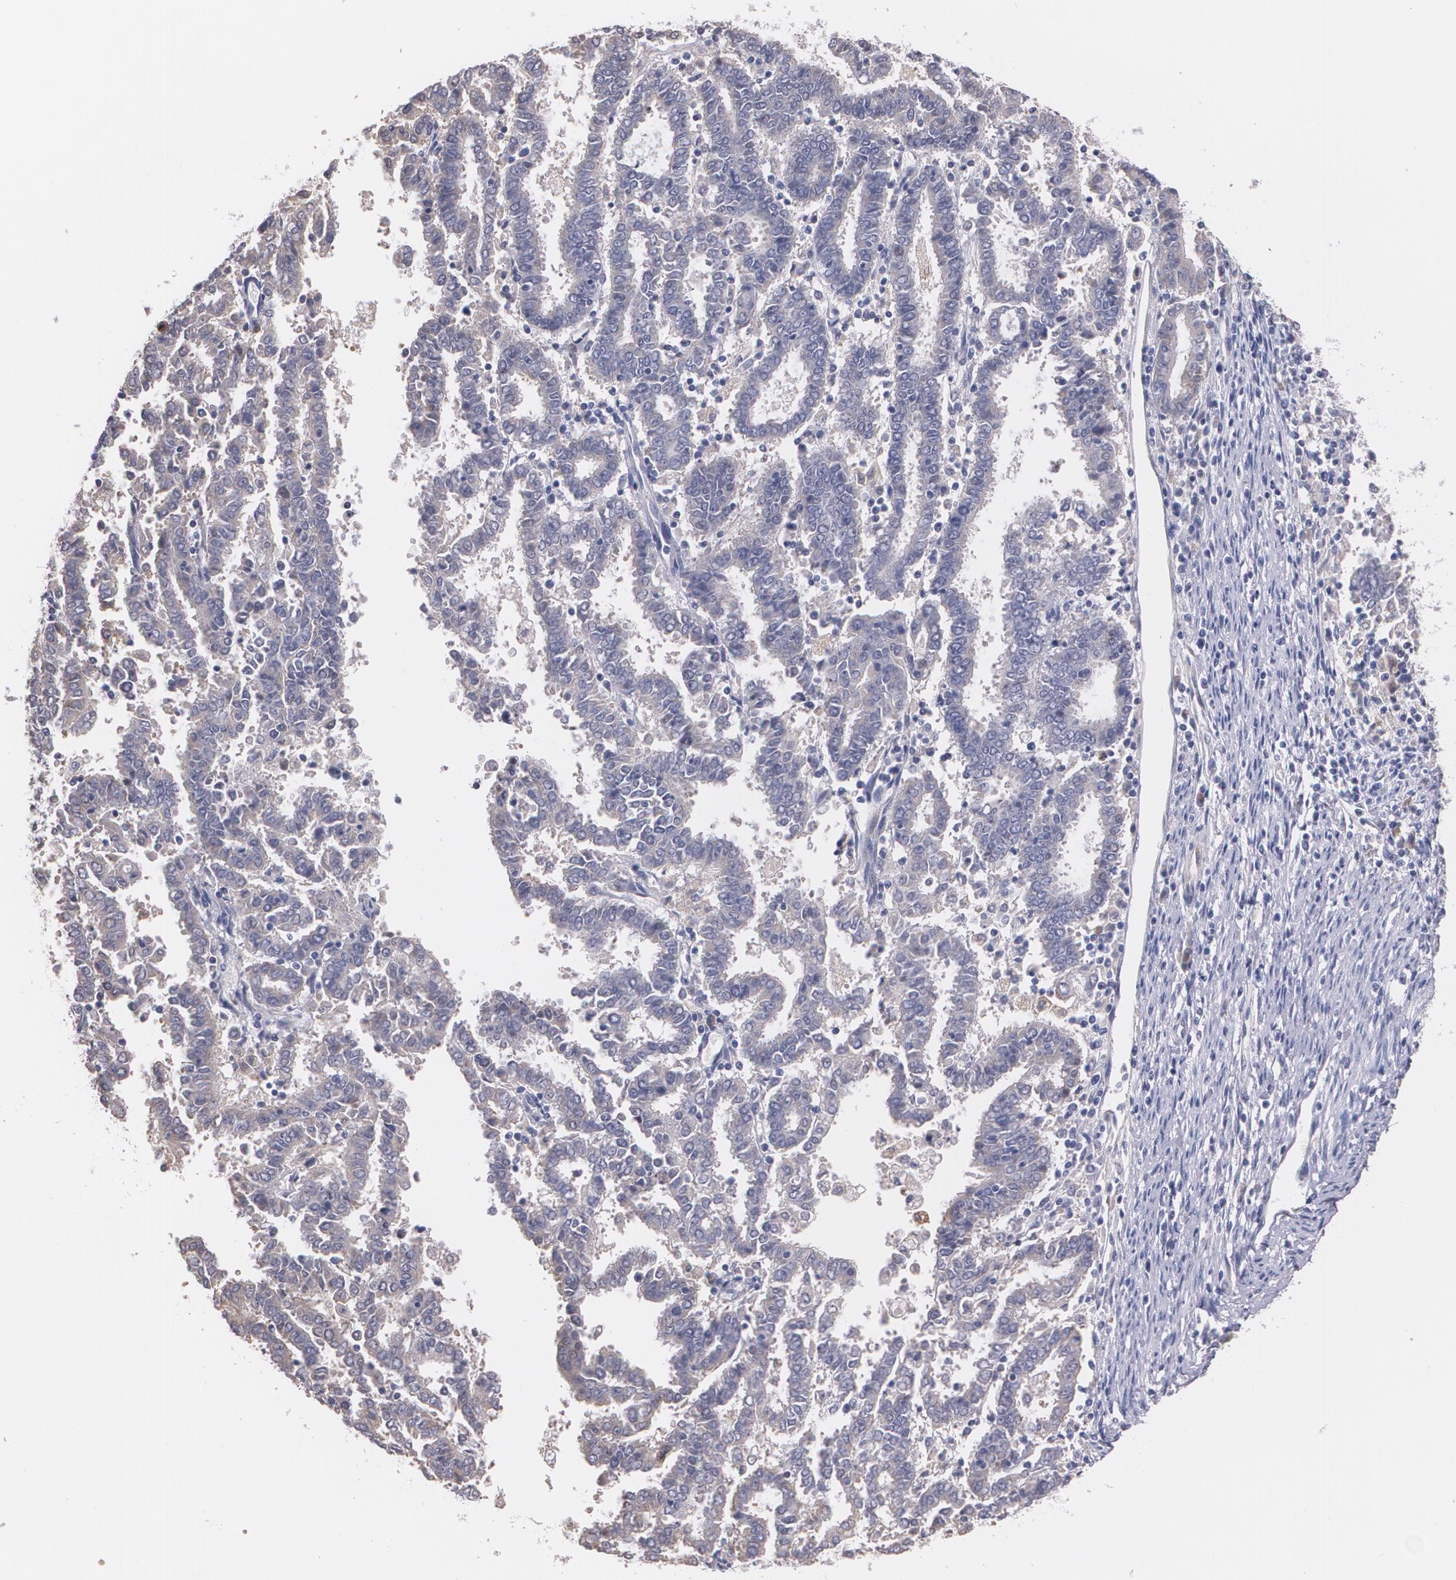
{"staining": {"intensity": "weak", "quantity": "<25%", "location": "cytoplasmic/membranous"}, "tissue": "endometrial cancer", "cell_type": "Tumor cells", "image_type": "cancer", "snomed": [{"axis": "morphology", "description": "Adenocarcinoma, NOS"}, {"axis": "topography", "description": "Uterus"}], "caption": "Photomicrograph shows no protein positivity in tumor cells of endometrial adenocarcinoma tissue.", "gene": "AMBP", "patient": {"sex": "female", "age": 83}}